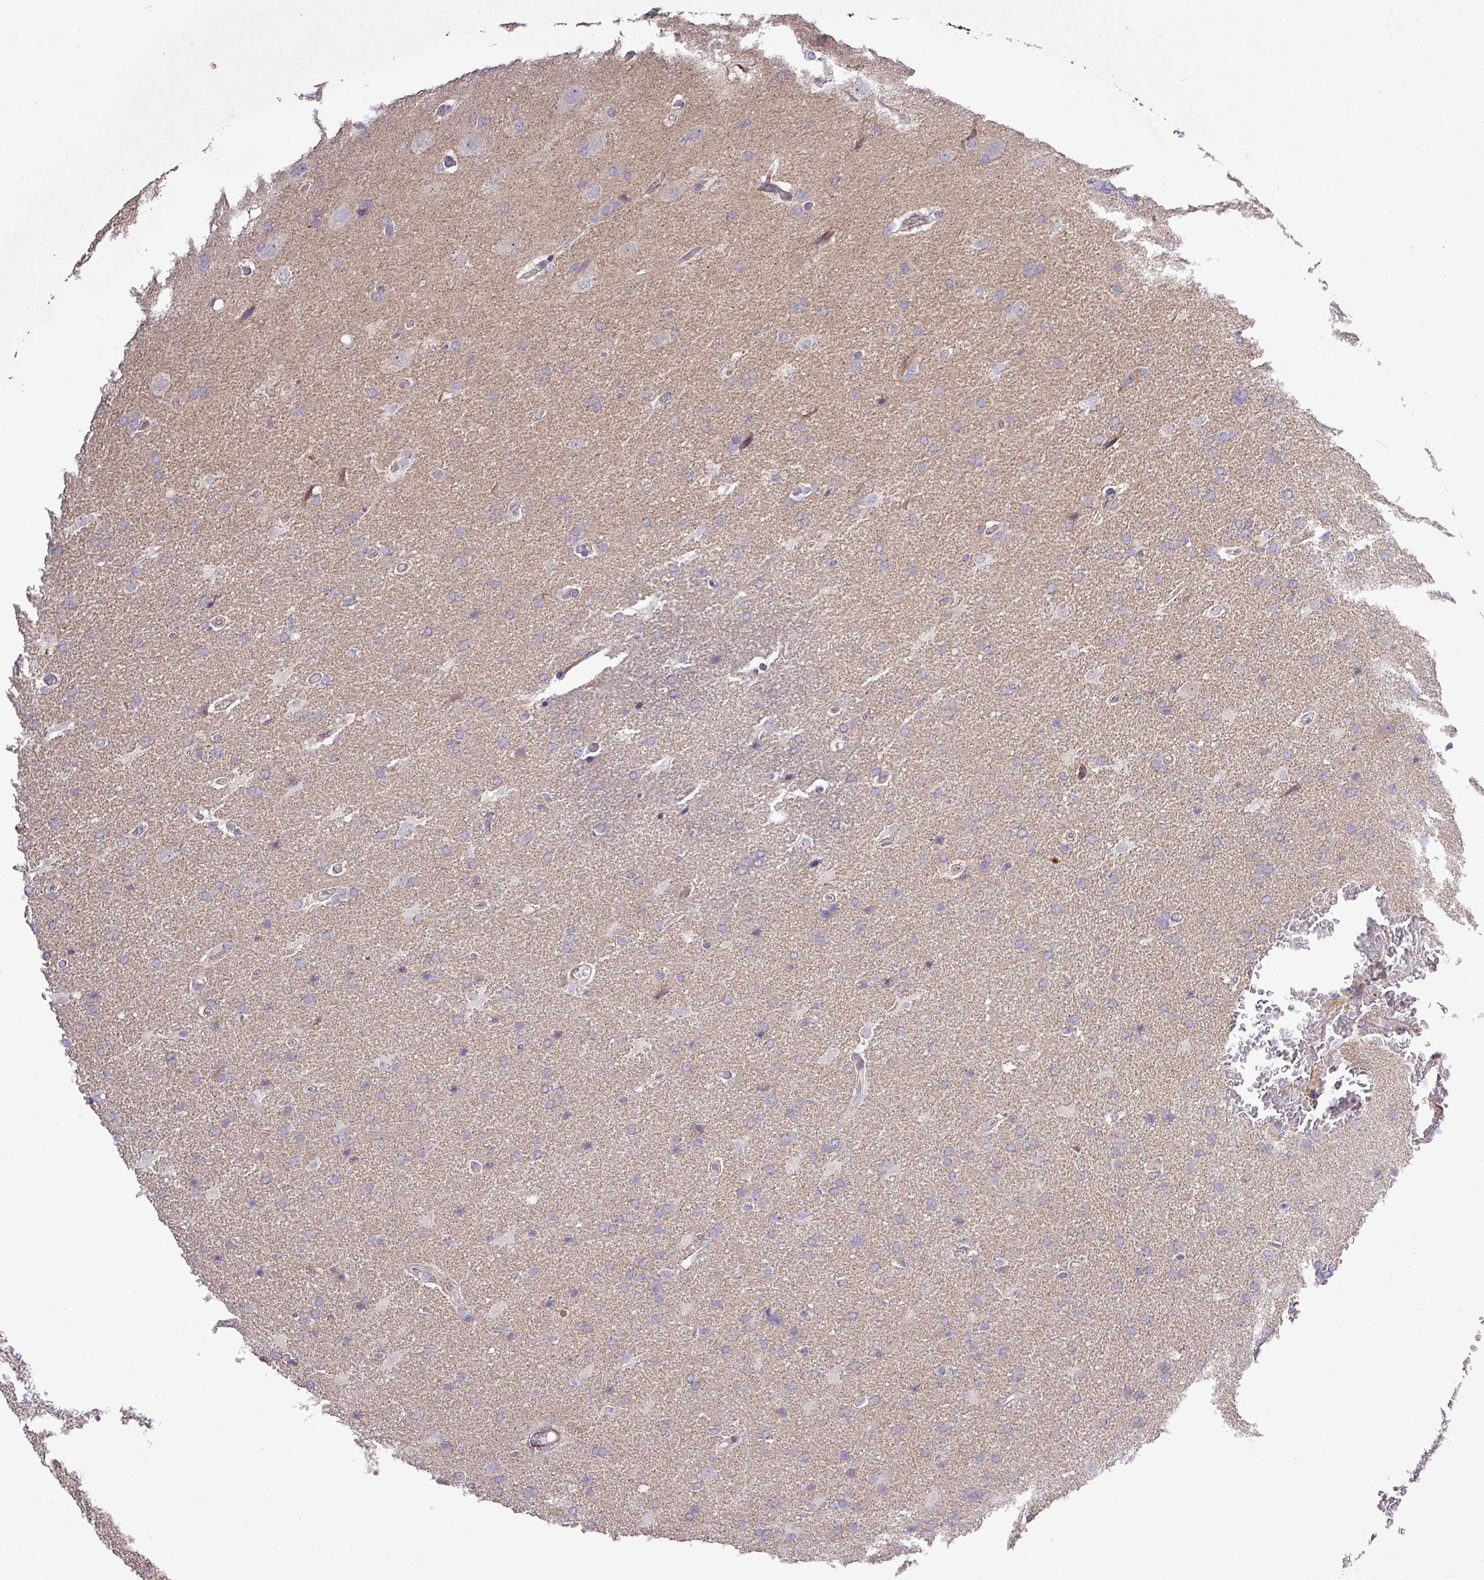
{"staining": {"intensity": "negative", "quantity": "none", "location": "none"}, "tissue": "glioma", "cell_type": "Tumor cells", "image_type": "cancer", "snomed": [{"axis": "morphology", "description": "Glioma, malignant, High grade"}, {"axis": "topography", "description": "Brain"}], "caption": "Tumor cells show no significant staining in high-grade glioma (malignant).", "gene": "TPRA1", "patient": {"sex": "male", "age": 56}}